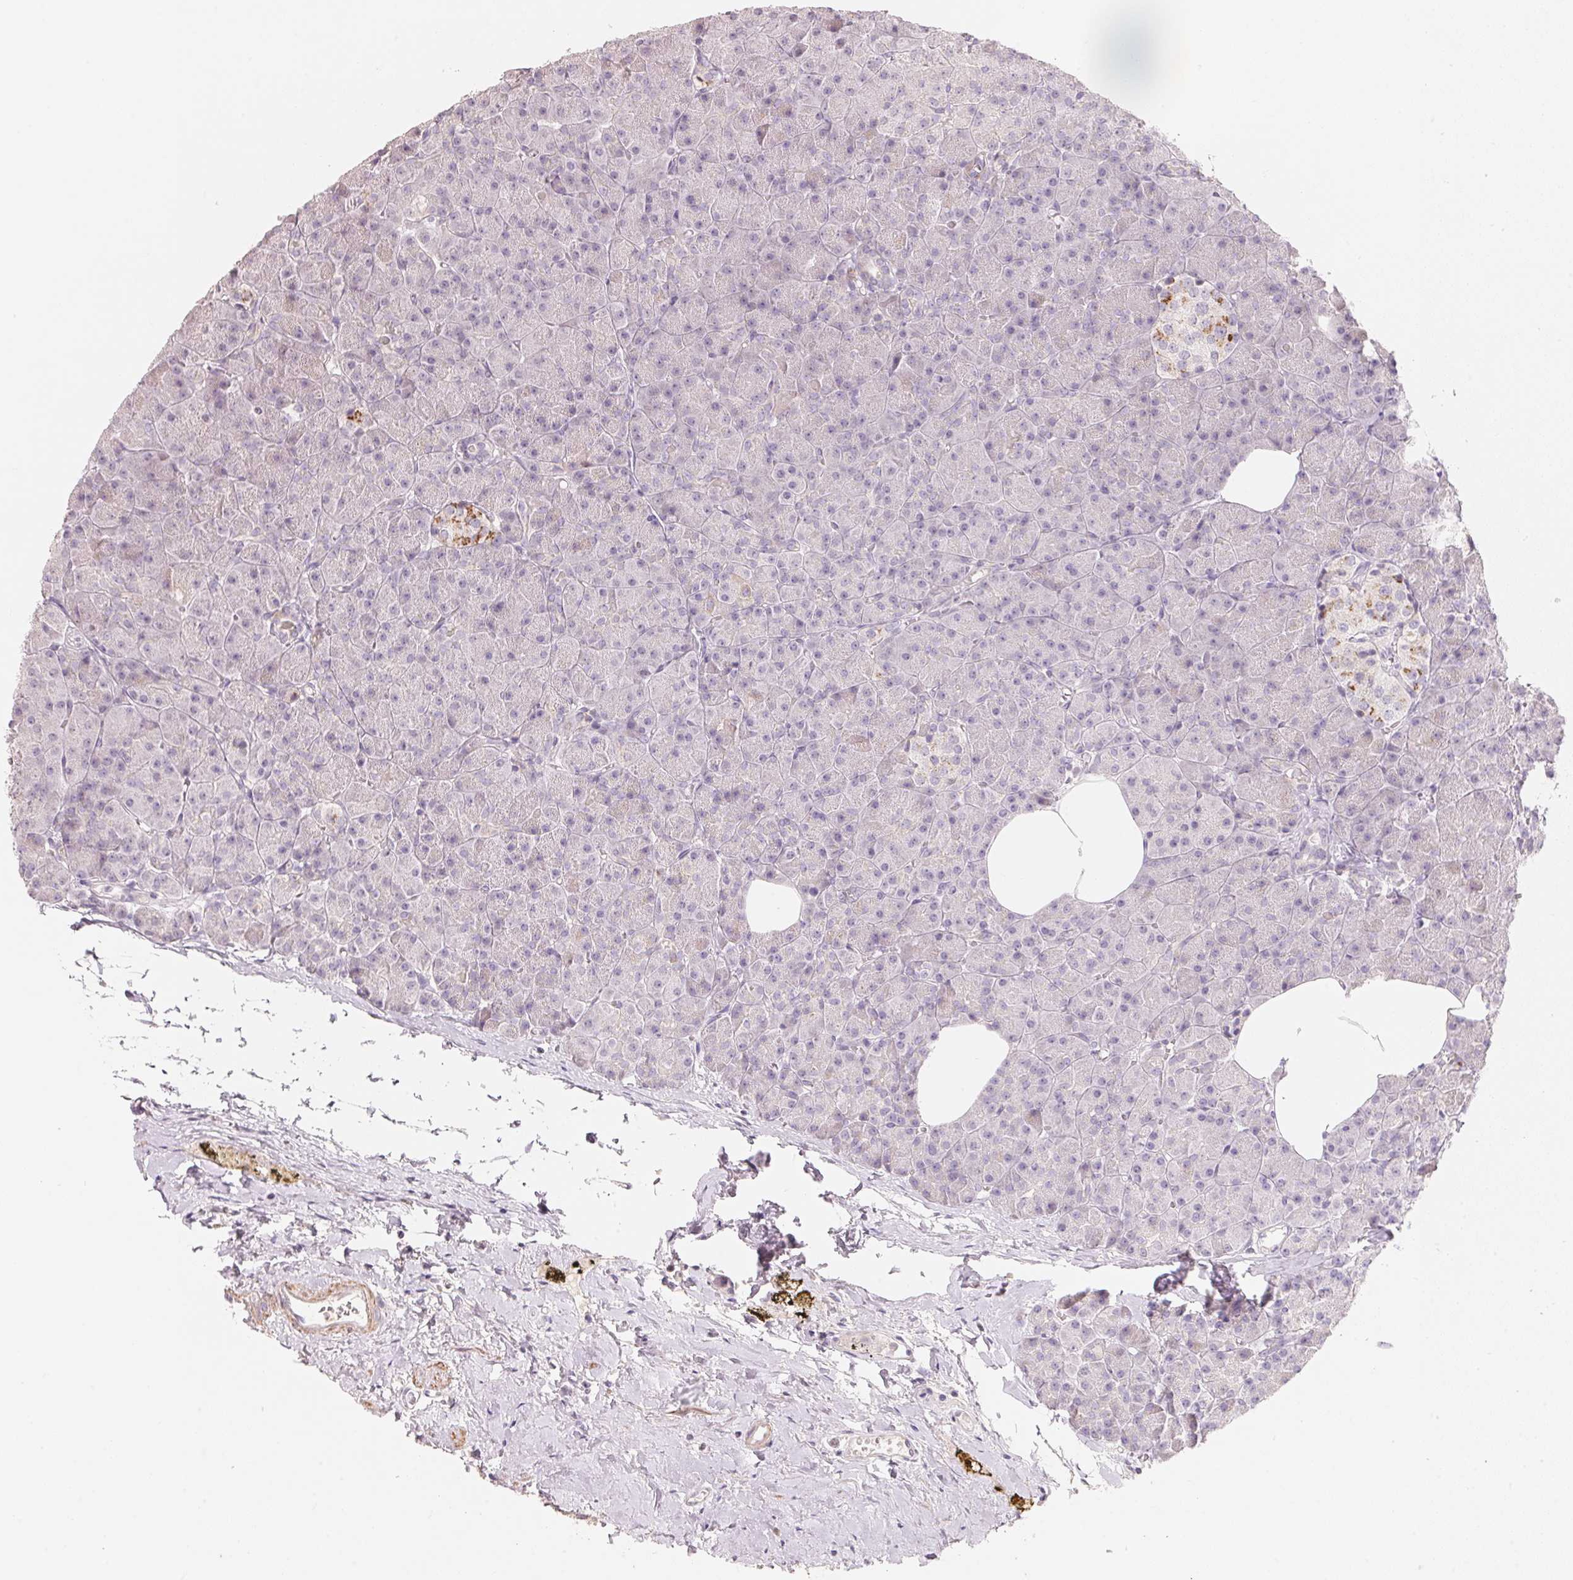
{"staining": {"intensity": "moderate", "quantity": "<25%", "location": "cytoplasmic/membranous"}, "tissue": "pancreas", "cell_type": "Exocrine glandular cells", "image_type": "normal", "snomed": [{"axis": "morphology", "description": "Normal tissue, NOS"}, {"axis": "topography", "description": "Pancreas"}], "caption": "The micrograph exhibits immunohistochemical staining of unremarkable pancreas. There is moderate cytoplasmic/membranous expression is present in approximately <25% of exocrine glandular cells. (Brightfield microscopy of DAB IHC at high magnification).", "gene": "TP53AIP1", "patient": {"sex": "female", "age": 45}}